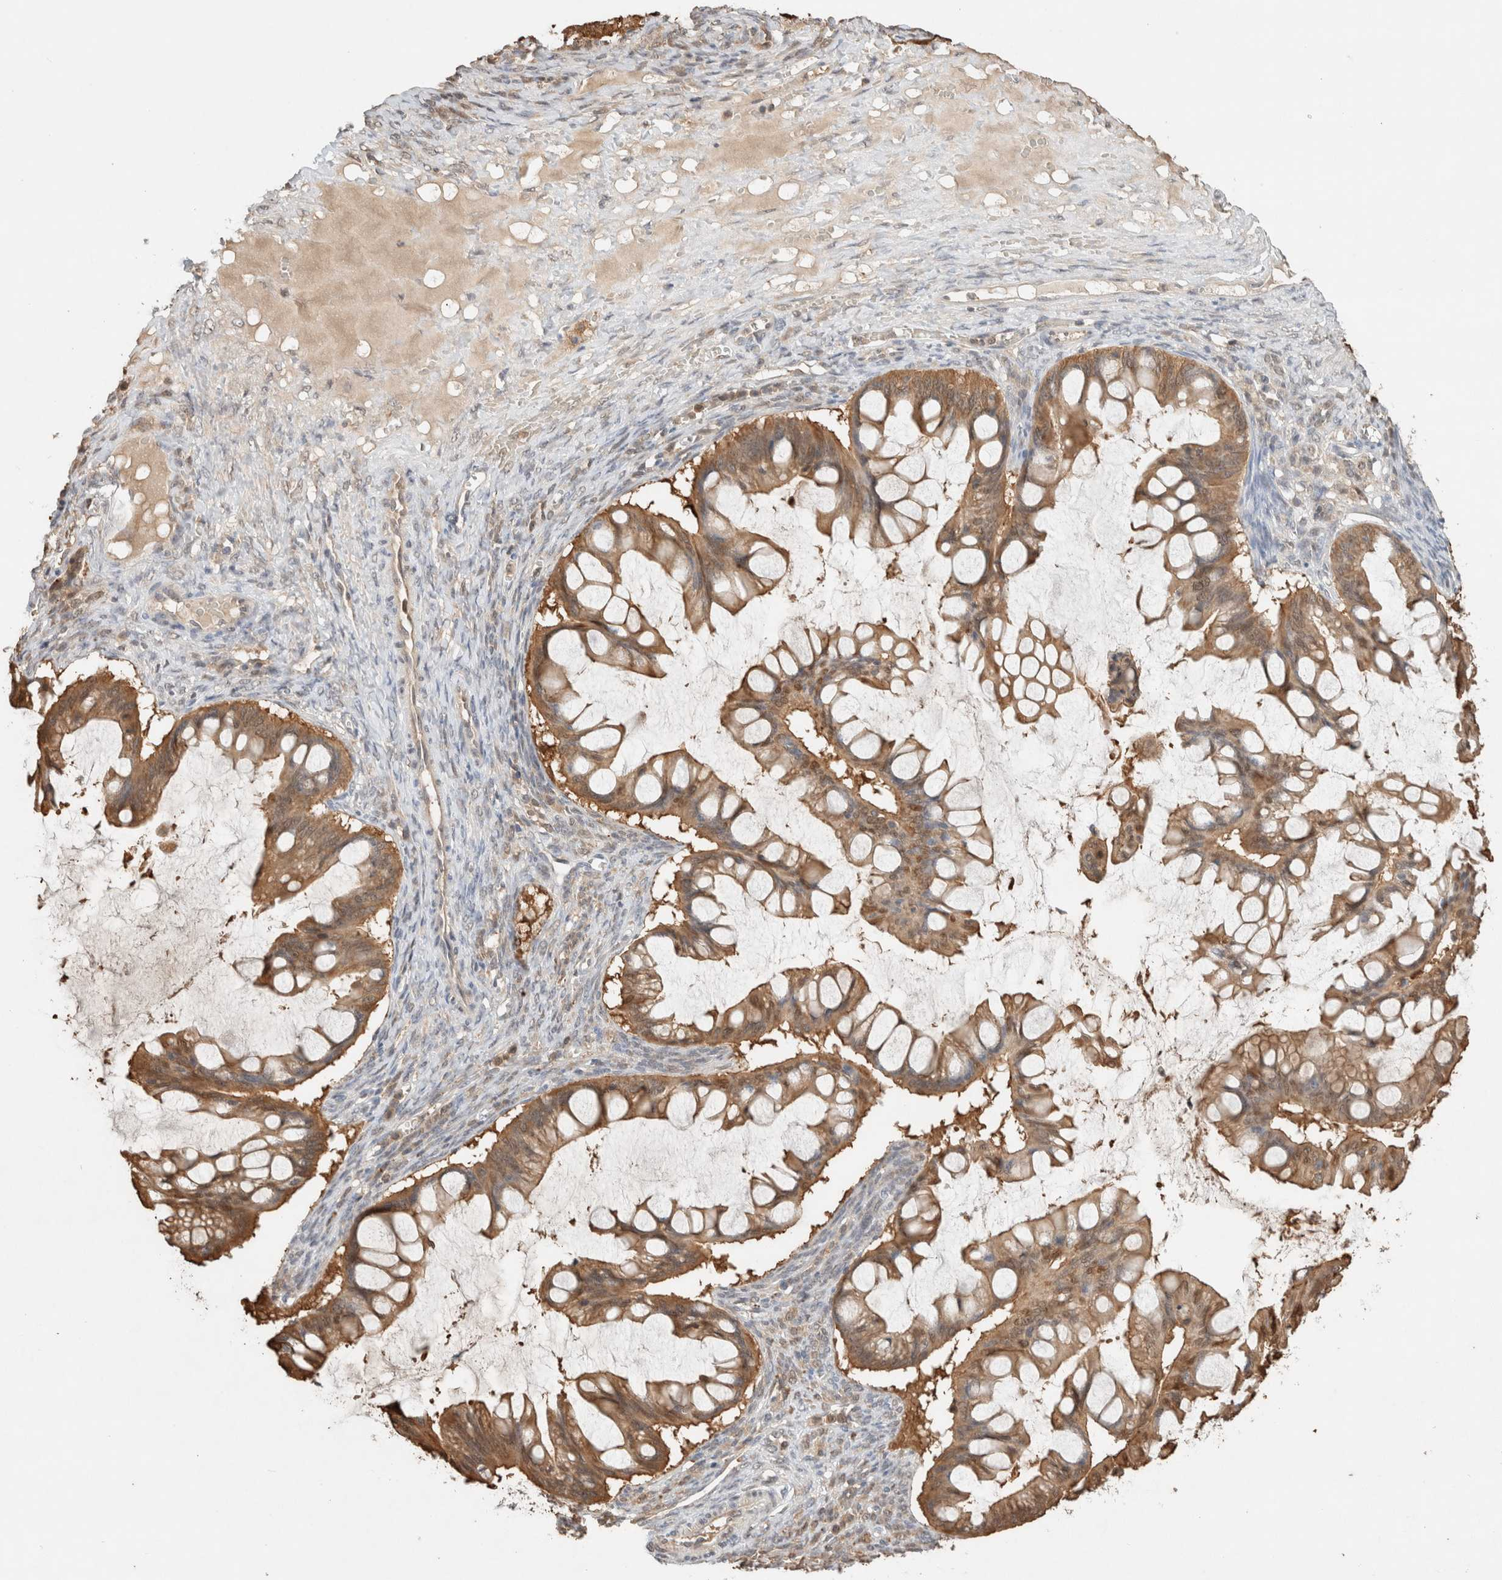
{"staining": {"intensity": "moderate", "quantity": ">75%", "location": "cytoplasmic/membranous,nuclear"}, "tissue": "ovarian cancer", "cell_type": "Tumor cells", "image_type": "cancer", "snomed": [{"axis": "morphology", "description": "Cystadenocarcinoma, mucinous, NOS"}, {"axis": "topography", "description": "Ovary"}], "caption": "A histopathology image of human ovarian cancer stained for a protein exhibits moderate cytoplasmic/membranous and nuclear brown staining in tumor cells. (Brightfield microscopy of DAB IHC at high magnification).", "gene": "CA13", "patient": {"sex": "female", "age": 73}}